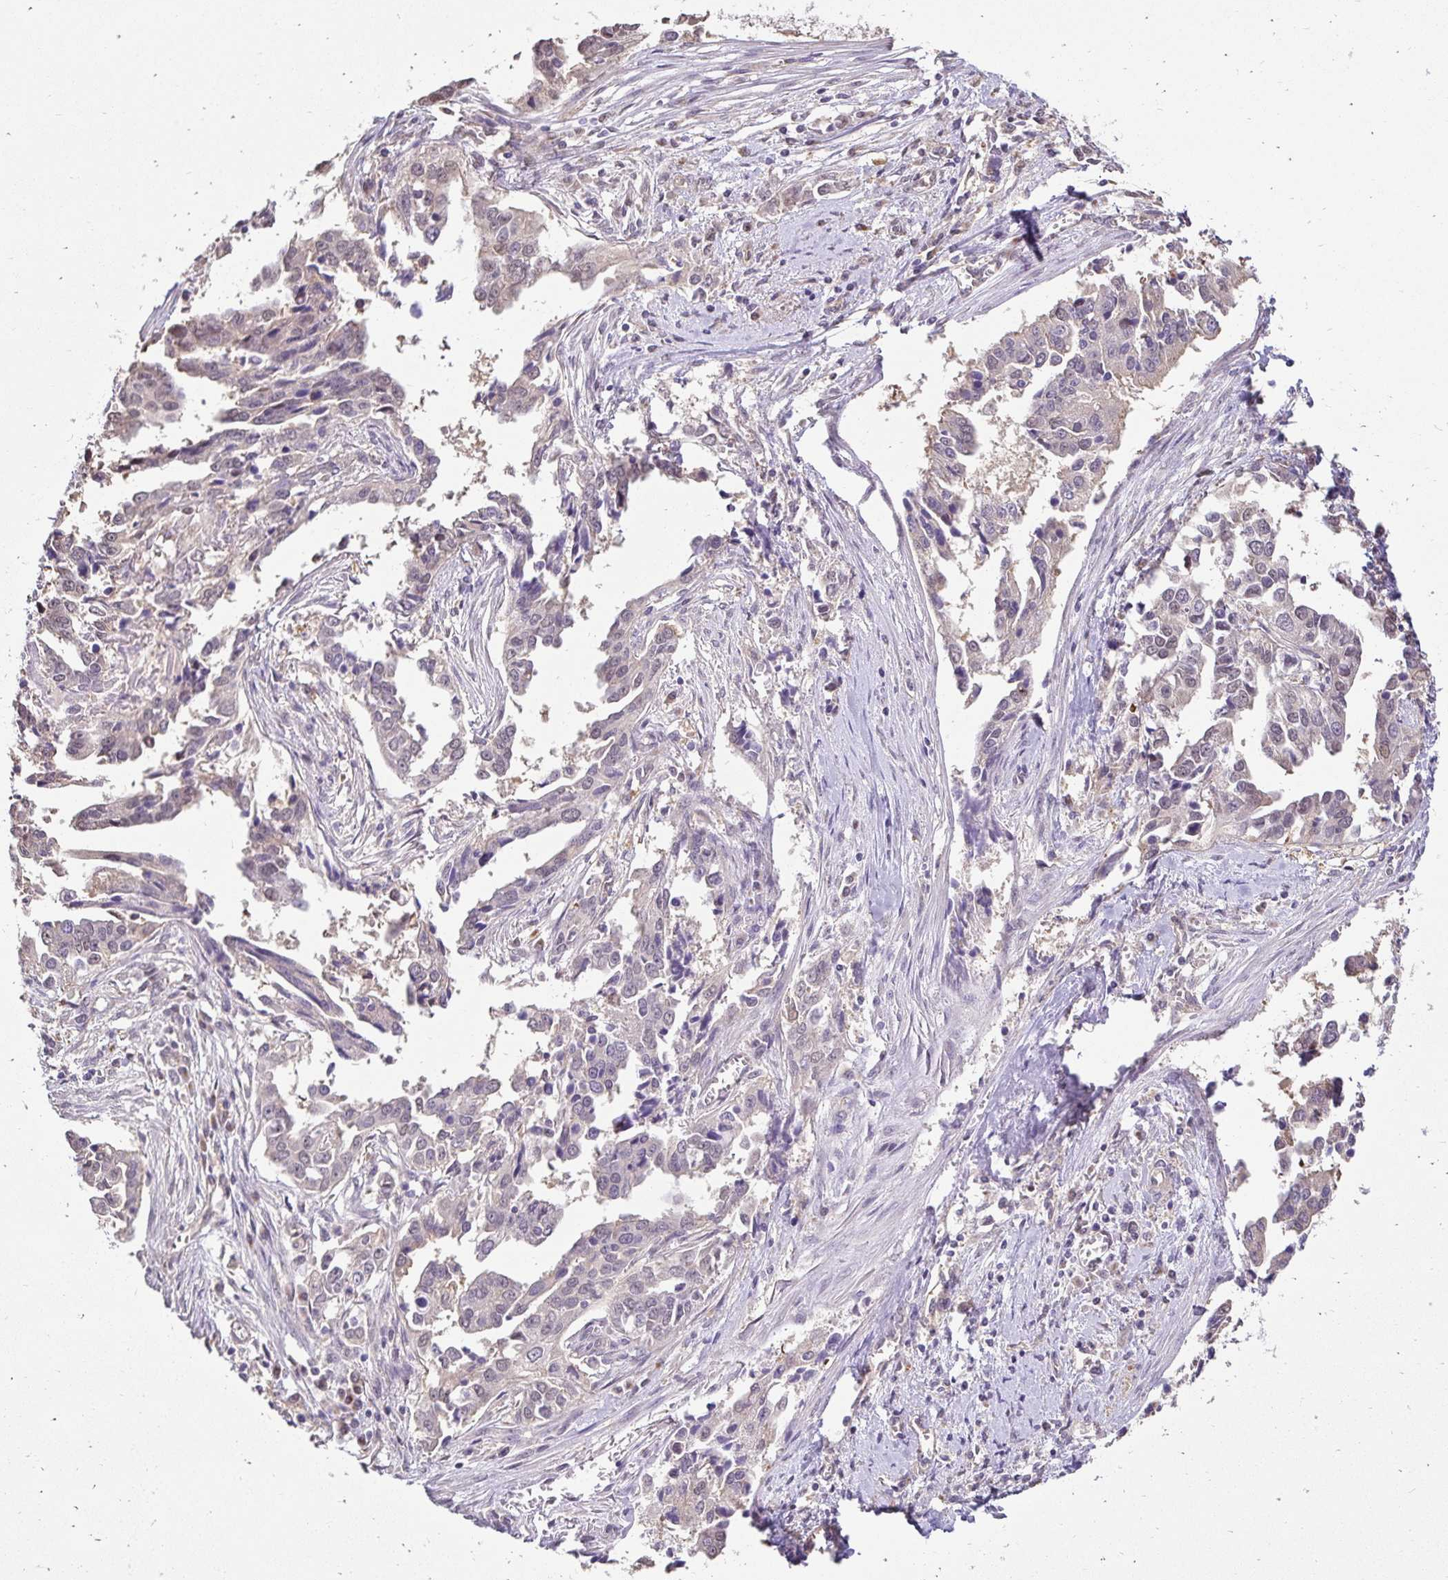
{"staining": {"intensity": "negative", "quantity": "none", "location": "none"}, "tissue": "ovarian cancer", "cell_type": "Tumor cells", "image_type": "cancer", "snomed": [{"axis": "morphology", "description": "Cystadenocarcinoma, serous, NOS"}, {"axis": "topography", "description": "Ovary"}], "caption": "Protein analysis of serous cystadenocarcinoma (ovarian) shows no significant positivity in tumor cells. (DAB (3,3'-diaminobenzidine) immunohistochemistry (IHC) visualized using brightfield microscopy, high magnification).", "gene": "SLC9A1", "patient": {"sex": "female", "age": 75}}